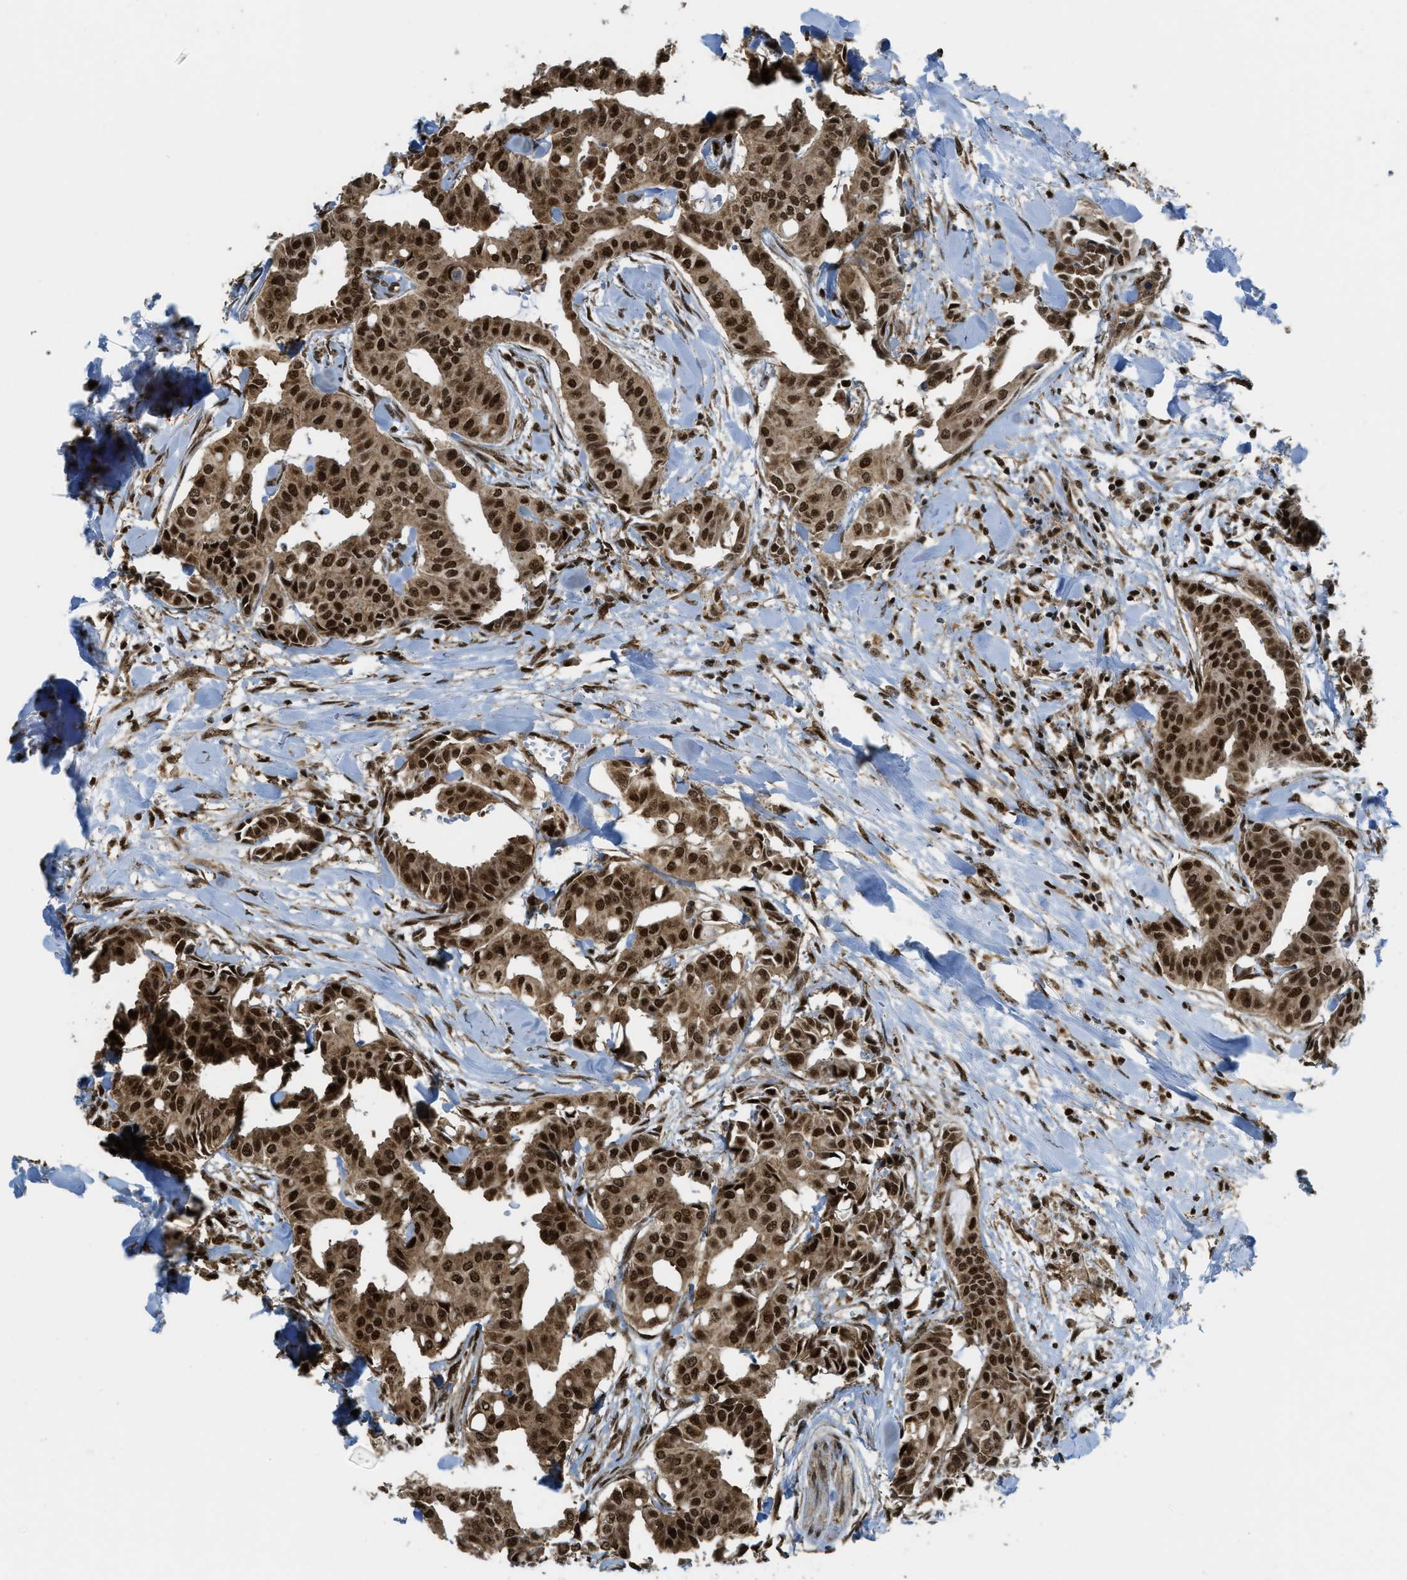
{"staining": {"intensity": "strong", "quantity": ">75%", "location": "cytoplasmic/membranous,nuclear"}, "tissue": "head and neck cancer", "cell_type": "Tumor cells", "image_type": "cancer", "snomed": [{"axis": "morphology", "description": "Adenocarcinoma, NOS"}, {"axis": "topography", "description": "Salivary gland"}, {"axis": "topography", "description": "Head-Neck"}], "caption": "High-magnification brightfield microscopy of head and neck cancer (adenocarcinoma) stained with DAB (brown) and counterstained with hematoxylin (blue). tumor cells exhibit strong cytoplasmic/membranous and nuclear staining is identified in about>75% of cells.", "gene": "TNPO1", "patient": {"sex": "female", "age": 59}}